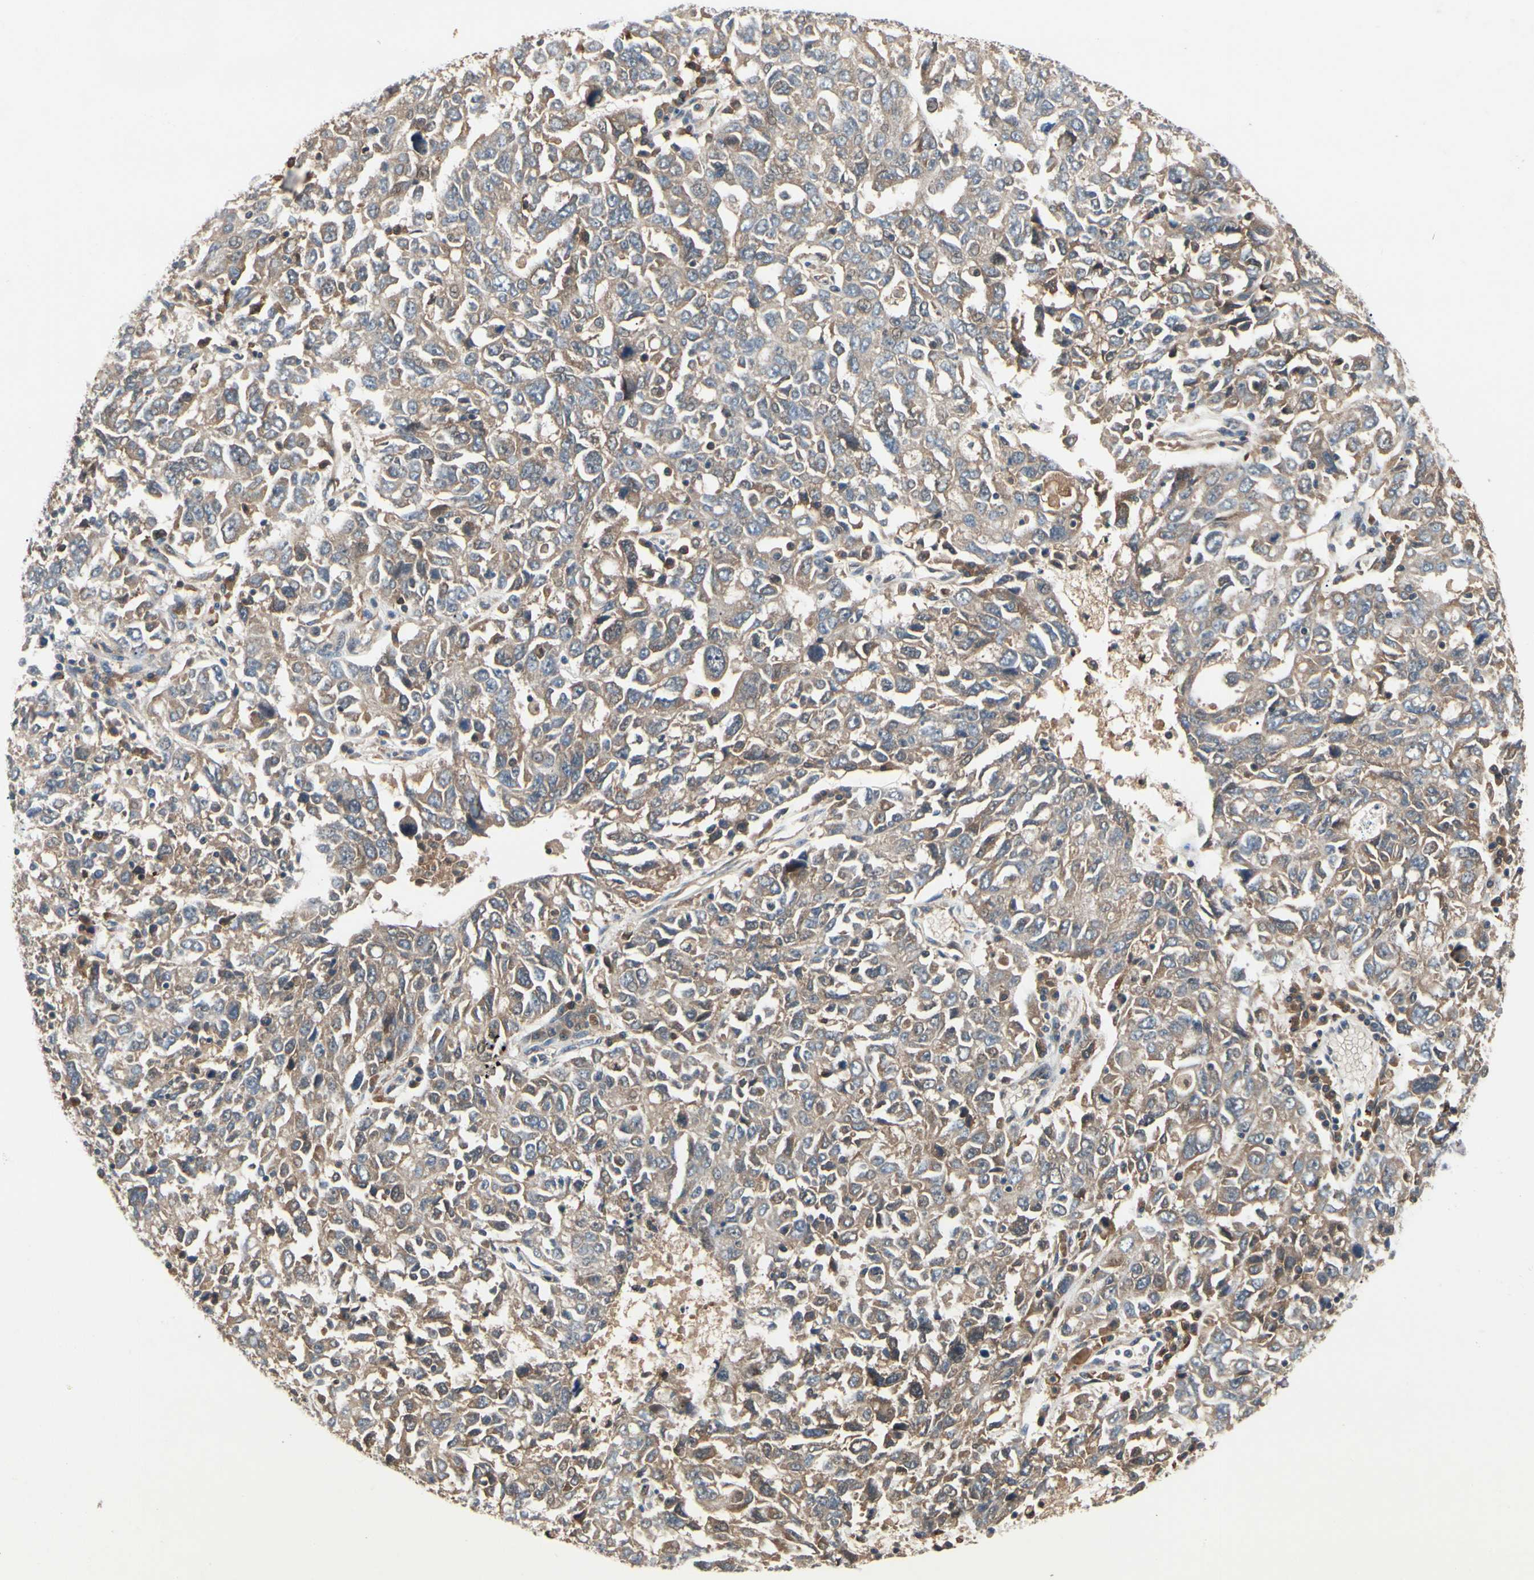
{"staining": {"intensity": "moderate", "quantity": ">75%", "location": "cytoplasmic/membranous"}, "tissue": "ovarian cancer", "cell_type": "Tumor cells", "image_type": "cancer", "snomed": [{"axis": "morphology", "description": "Carcinoma, endometroid"}, {"axis": "topography", "description": "Ovary"}], "caption": "Ovarian cancer (endometroid carcinoma) stained with a protein marker shows moderate staining in tumor cells.", "gene": "RNF14", "patient": {"sex": "female", "age": 62}}